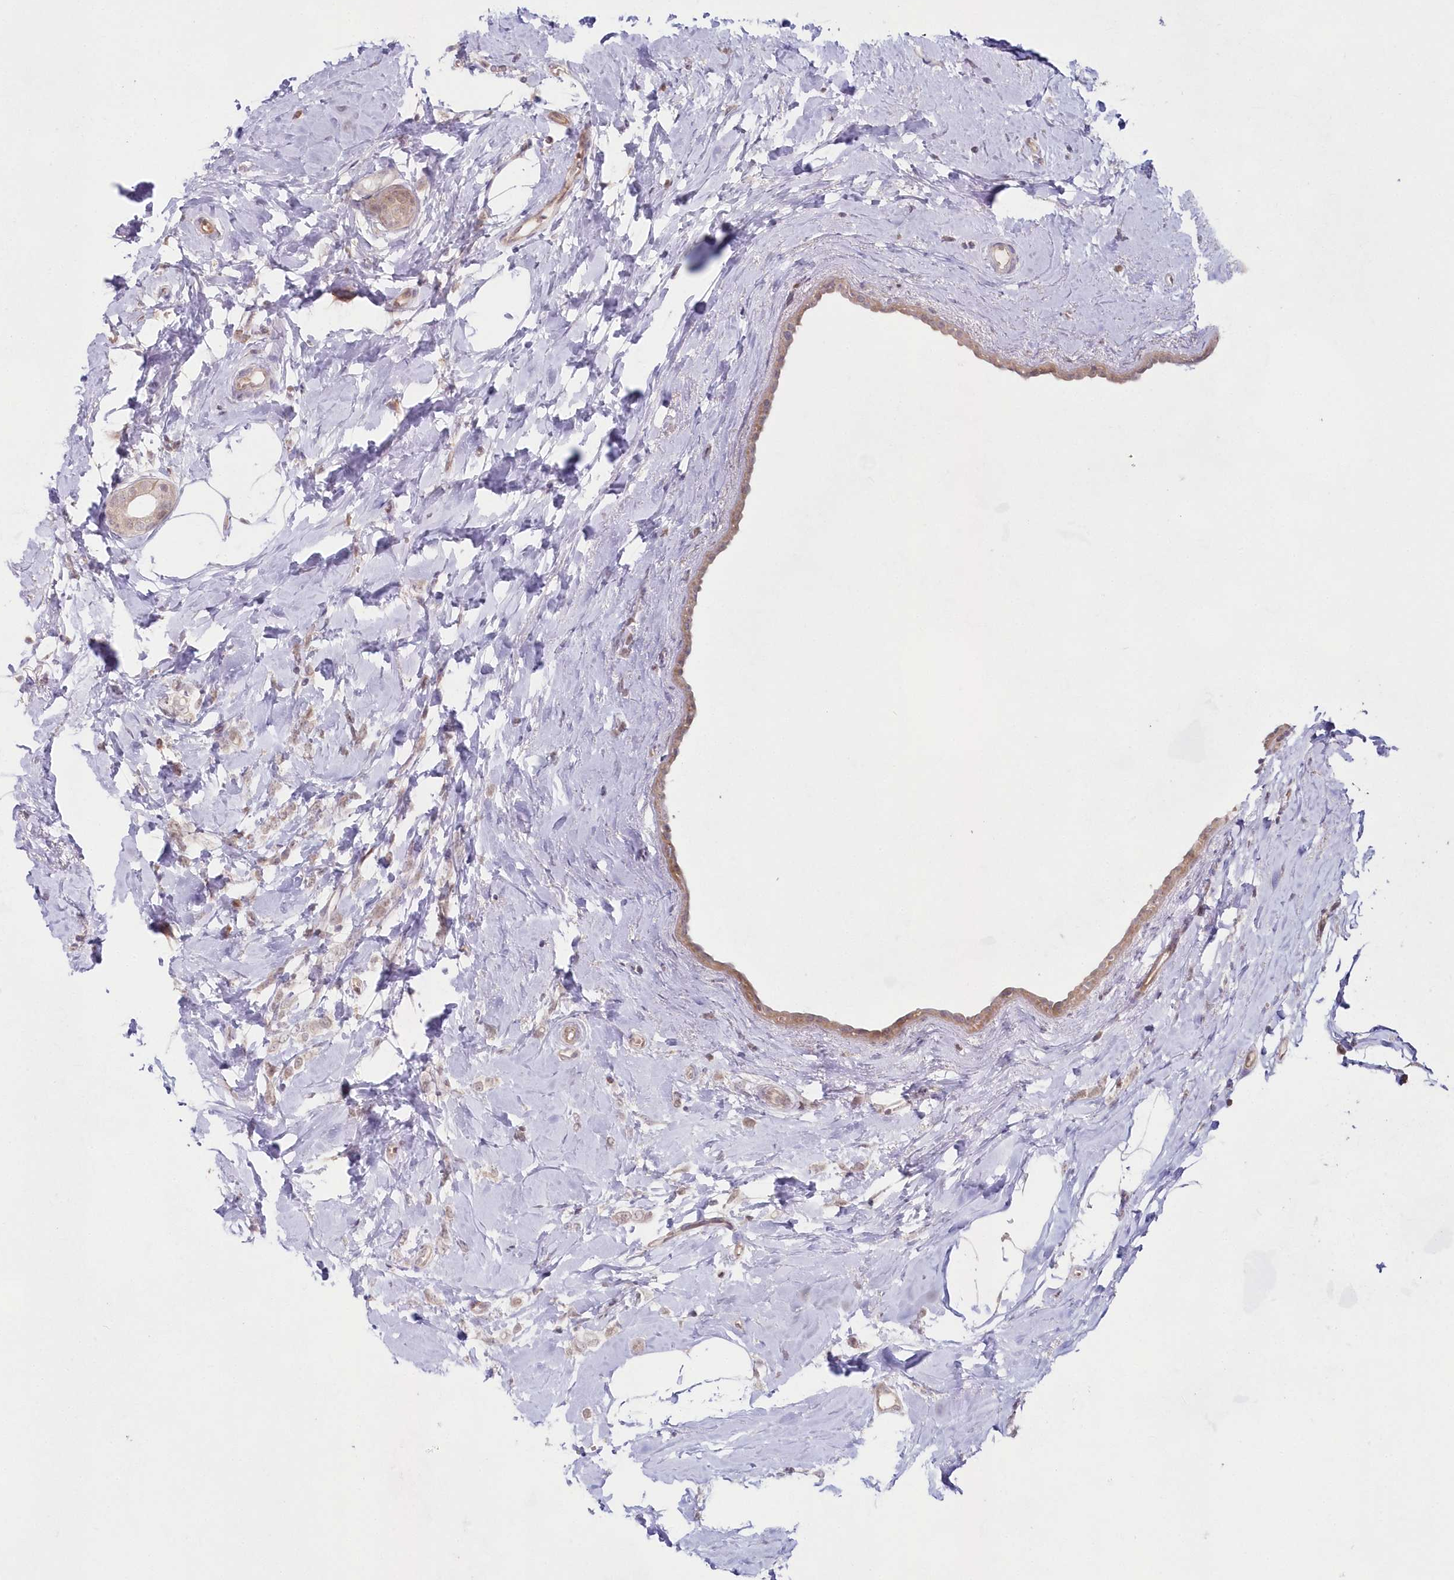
{"staining": {"intensity": "weak", "quantity": "<25%", "location": "cytoplasmic/membranous"}, "tissue": "breast cancer", "cell_type": "Tumor cells", "image_type": "cancer", "snomed": [{"axis": "morphology", "description": "Lobular carcinoma"}, {"axis": "topography", "description": "Breast"}], "caption": "This micrograph is of breast cancer stained with immunohistochemistry (IHC) to label a protein in brown with the nuclei are counter-stained blue. There is no staining in tumor cells.", "gene": "IMPA1", "patient": {"sex": "female", "age": 47}}